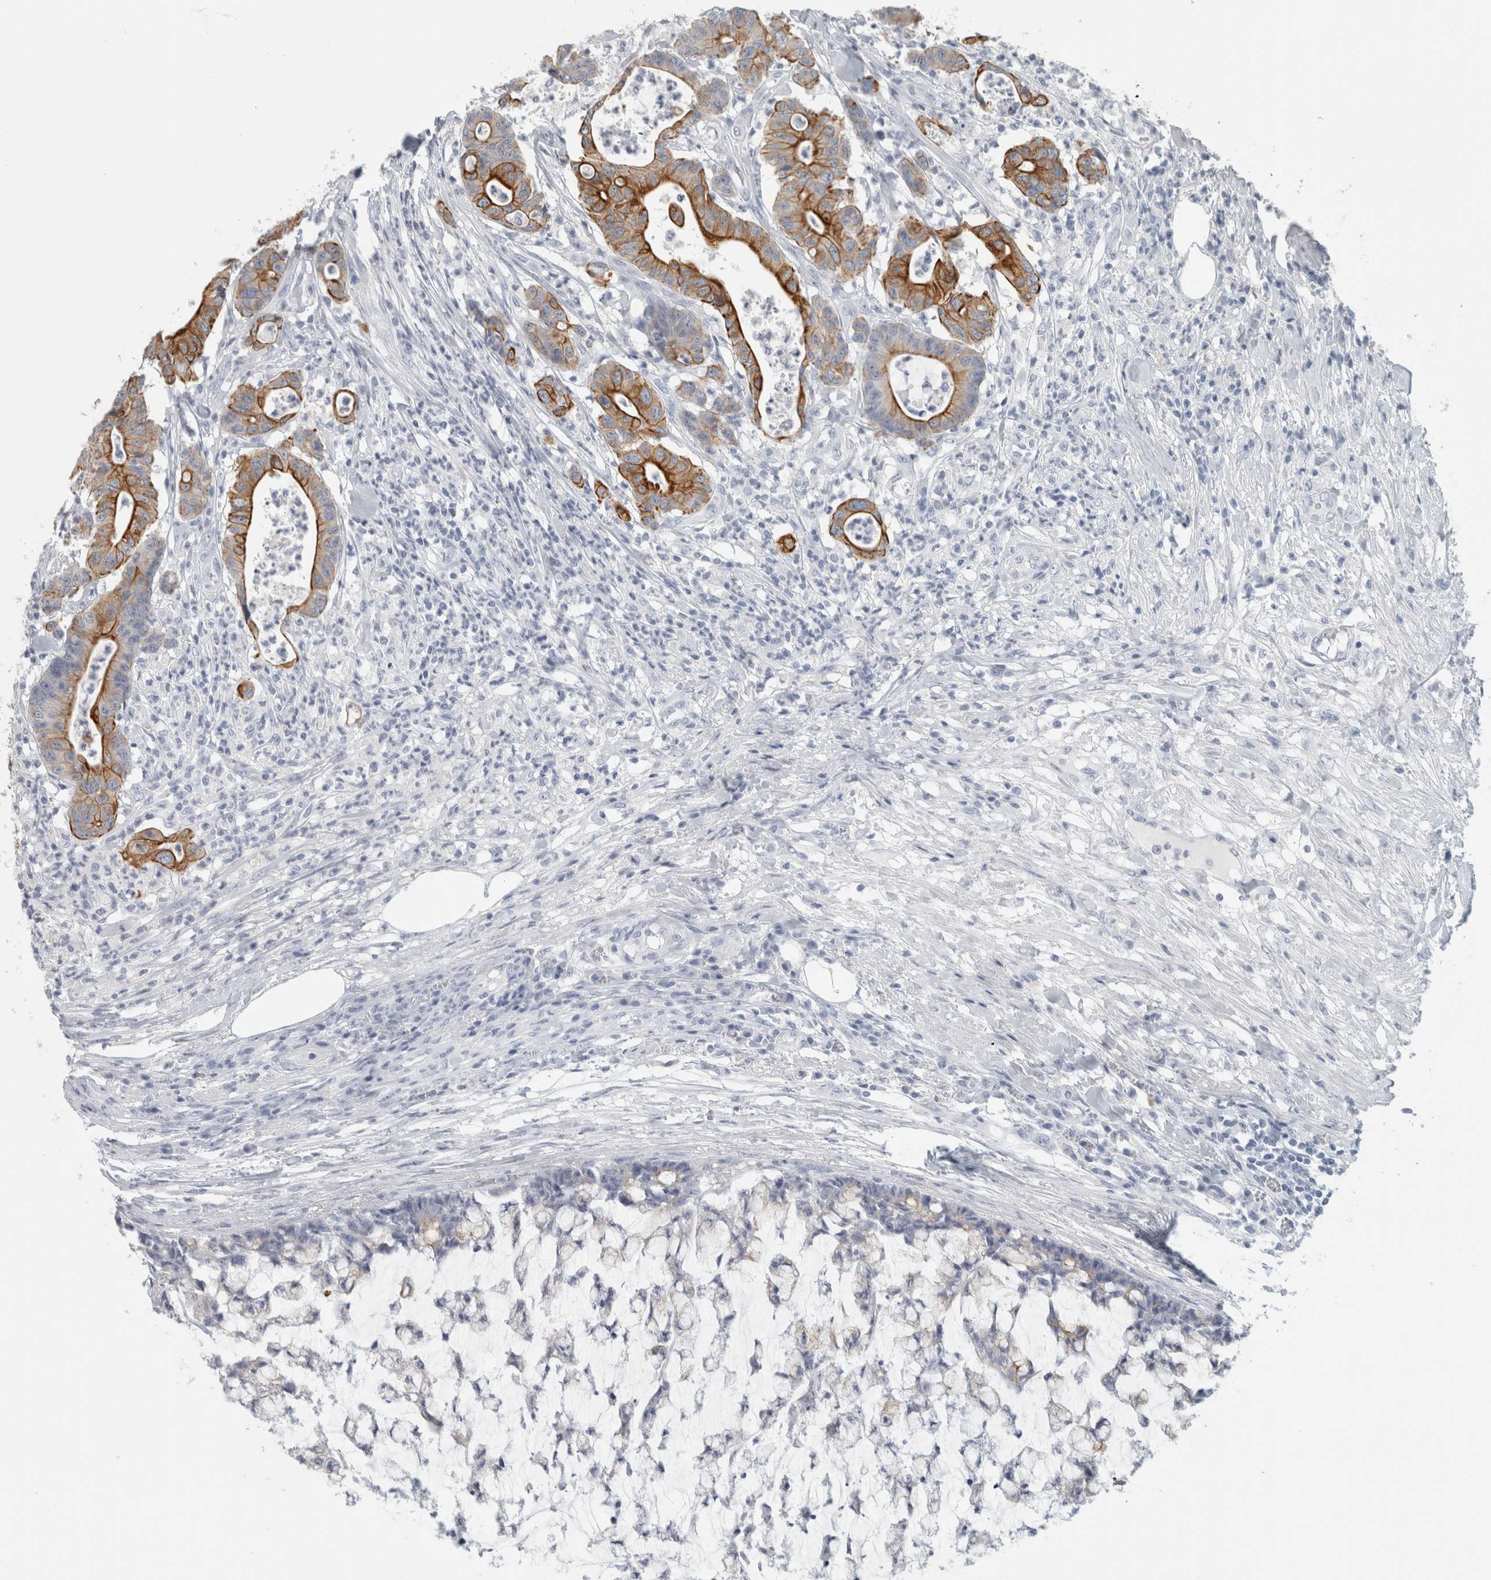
{"staining": {"intensity": "strong", "quantity": ">75%", "location": "cytoplasmic/membranous"}, "tissue": "colorectal cancer", "cell_type": "Tumor cells", "image_type": "cancer", "snomed": [{"axis": "morphology", "description": "Adenocarcinoma, NOS"}, {"axis": "topography", "description": "Colon"}], "caption": "Immunohistochemical staining of human colorectal cancer (adenocarcinoma) displays high levels of strong cytoplasmic/membranous staining in about >75% of tumor cells.", "gene": "SLC28A3", "patient": {"sex": "female", "age": 84}}